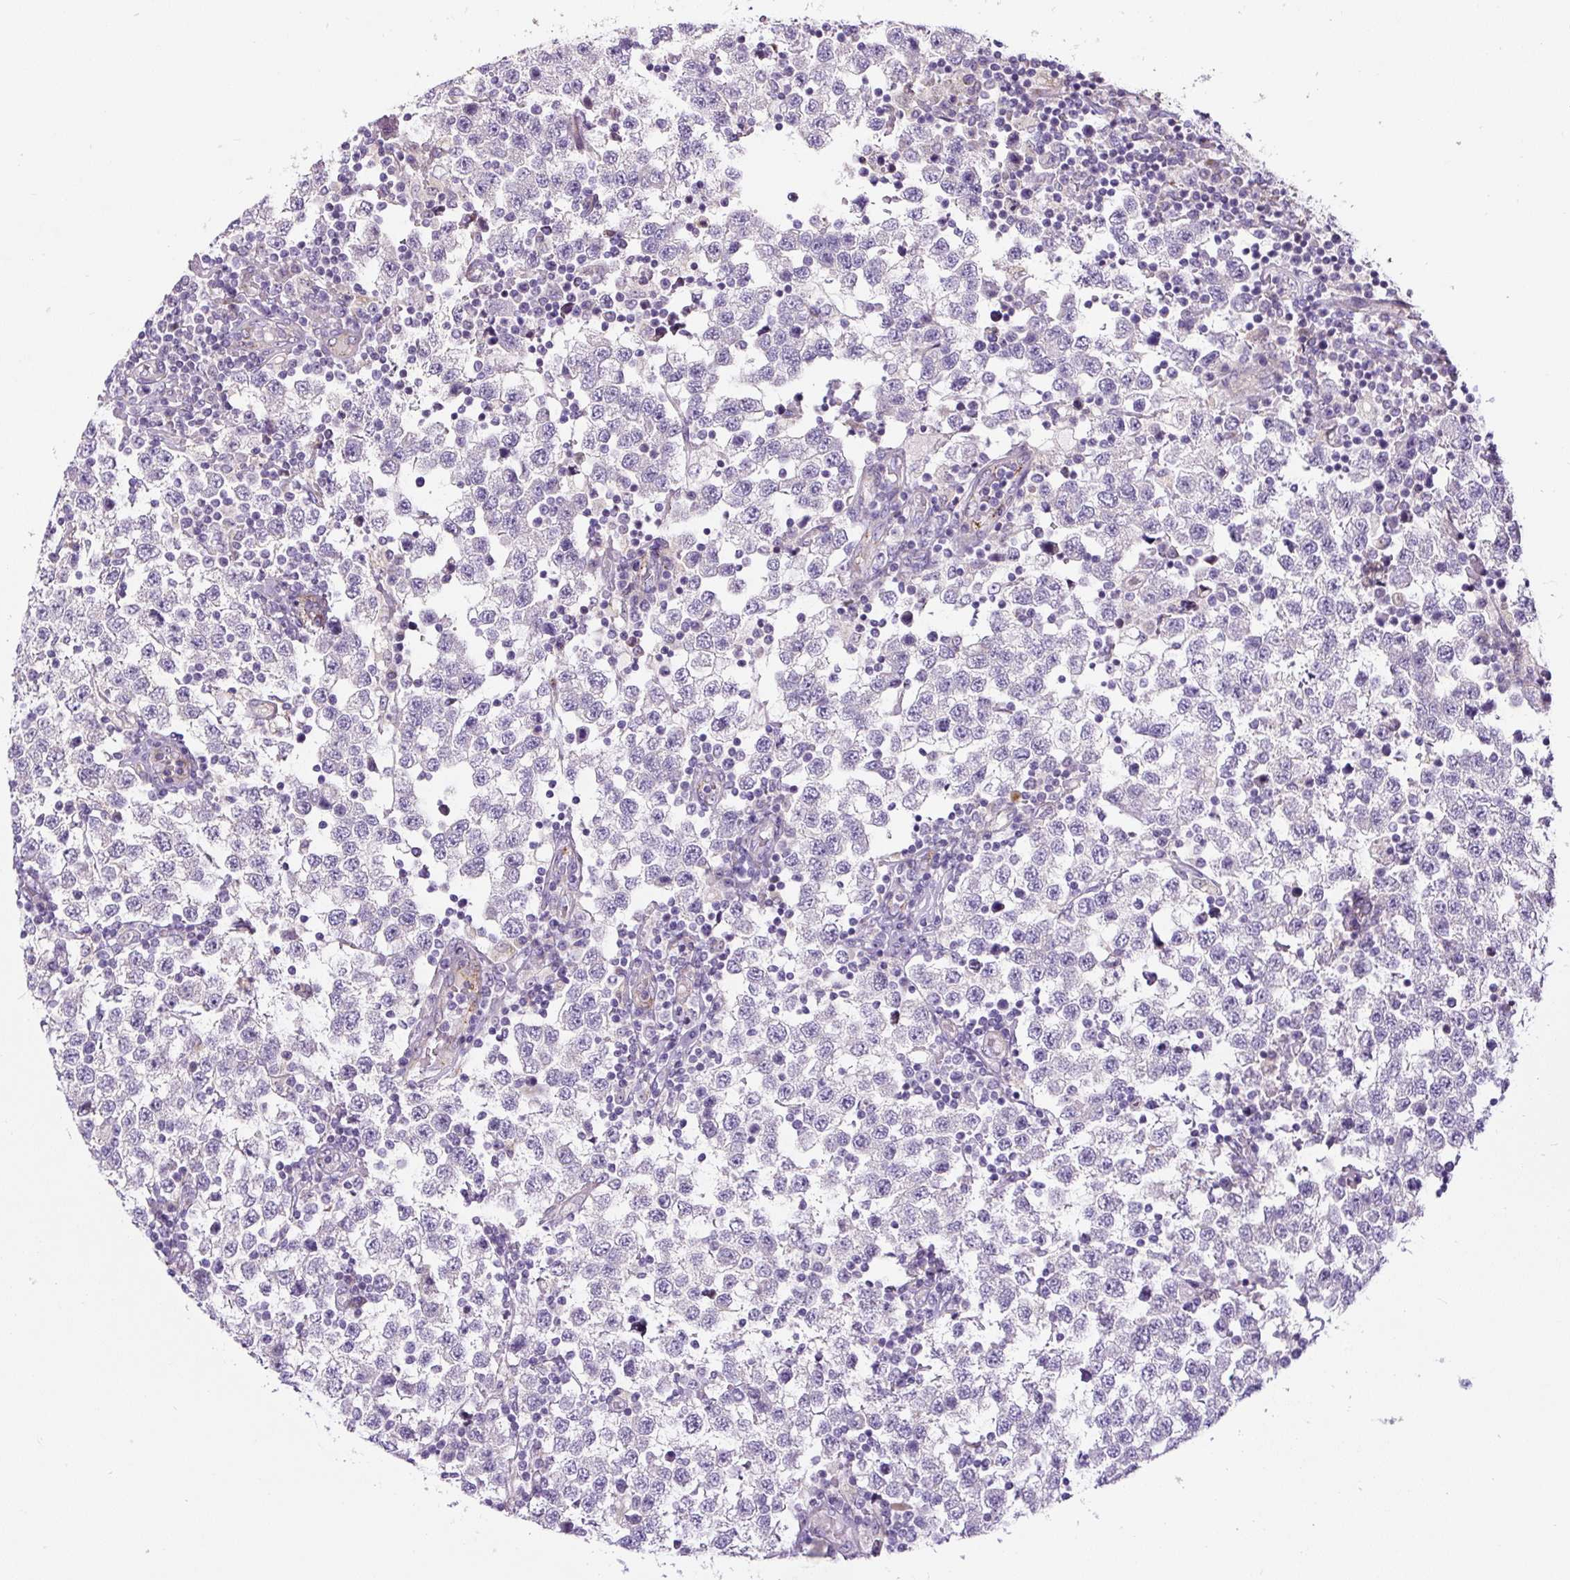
{"staining": {"intensity": "negative", "quantity": "none", "location": "none"}, "tissue": "testis cancer", "cell_type": "Tumor cells", "image_type": "cancer", "snomed": [{"axis": "morphology", "description": "Seminoma, NOS"}, {"axis": "topography", "description": "Testis"}], "caption": "Human testis cancer stained for a protein using immunohistochemistry (IHC) shows no expression in tumor cells.", "gene": "HPS4", "patient": {"sex": "male", "age": 34}}